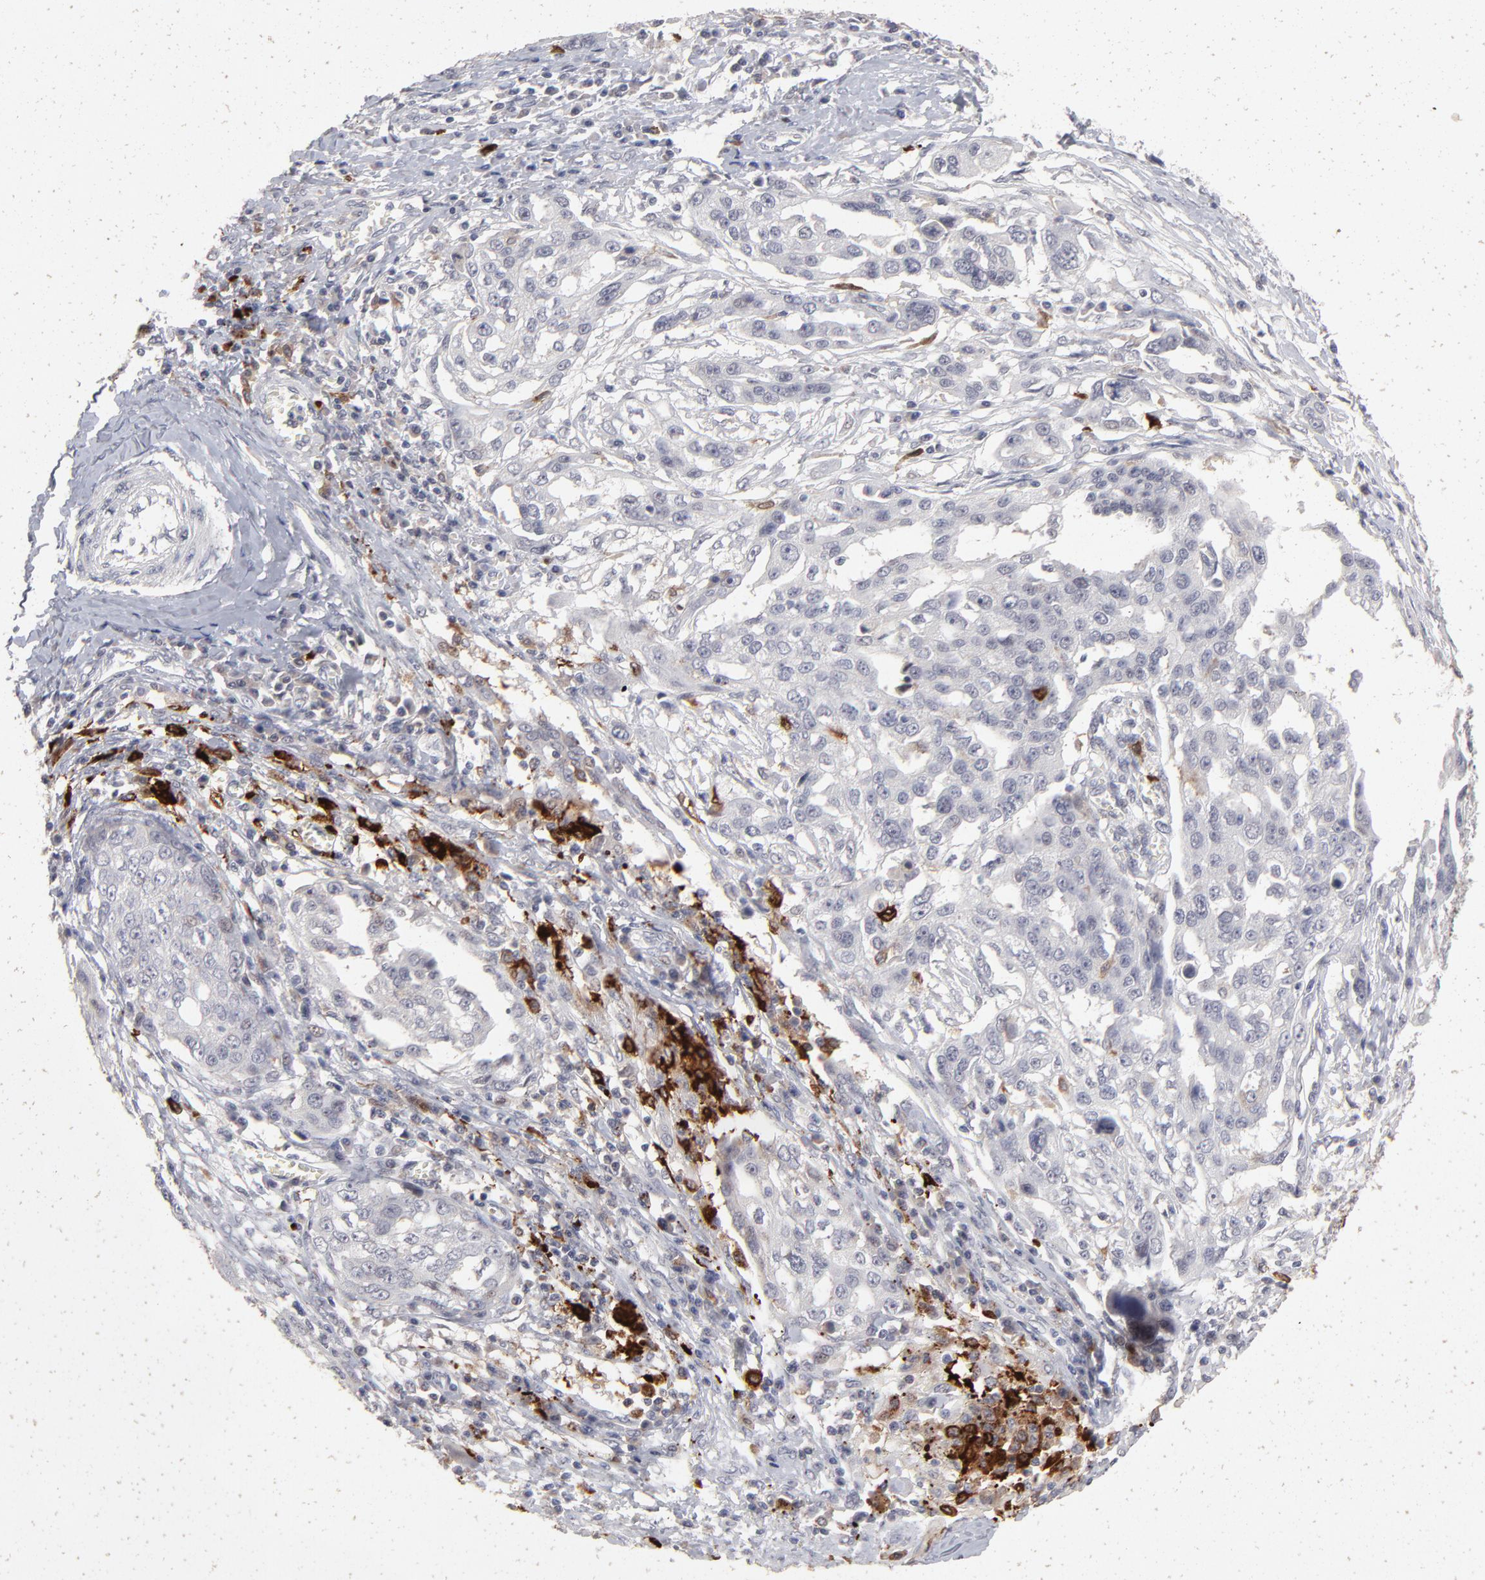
{"staining": {"intensity": "weak", "quantity": "<25%", "location": "cytoplasmic/membranous"}, "tissue": "ovarian cancer", "cell_type": "Tumor cells", "image_type": "cancer", "snomed": [{"axis": "morphology", "description": "Carcinoma, endometroid"}, {"axis": "topography", "description": "Ovary"}], "caption": "Tumor cells show no significant staining in ovarian cancer (endometroid carcinoma). Nuclei are stained in blue.", "gene": "CCR2", "patient": {"sex": "female", "age": 75}}